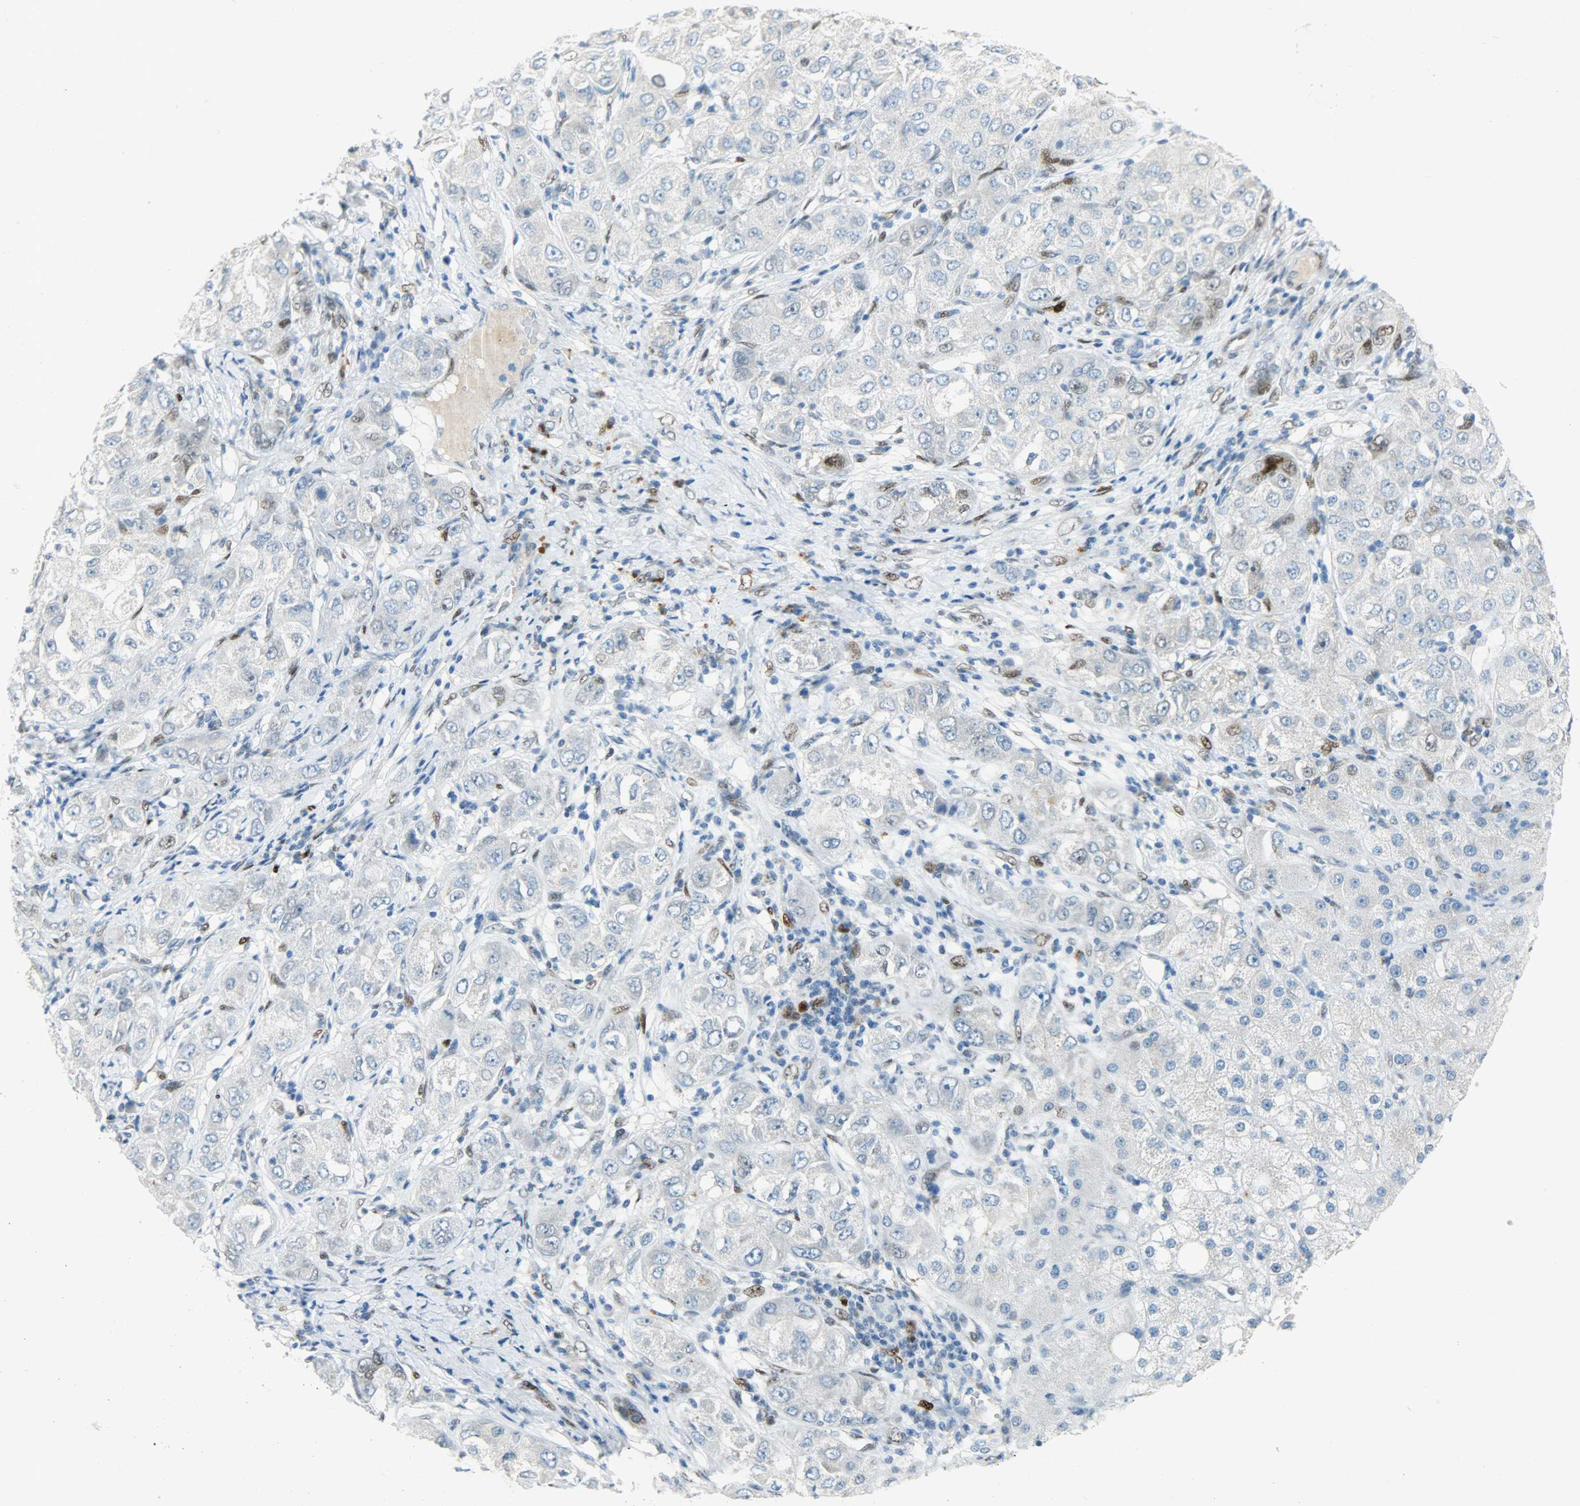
{"staining": {"intensity": "negative", "quantity": "none", "location": "none"}, "tissue": "liver cancer", "cell_type": "Tumor cells", "image_type": "cancer", "snomed": [{"axis": "morphology", "description": "Carcinoma, Hepatocellular, NOS"}, {"axis": "topography", "description": "Liver"}], "caption": "Immunohistochemistry of human liver cancer shows no positivity in tumor cells.", "gene": "JUNB", "patient": {"sex": "male", "age": 80}}